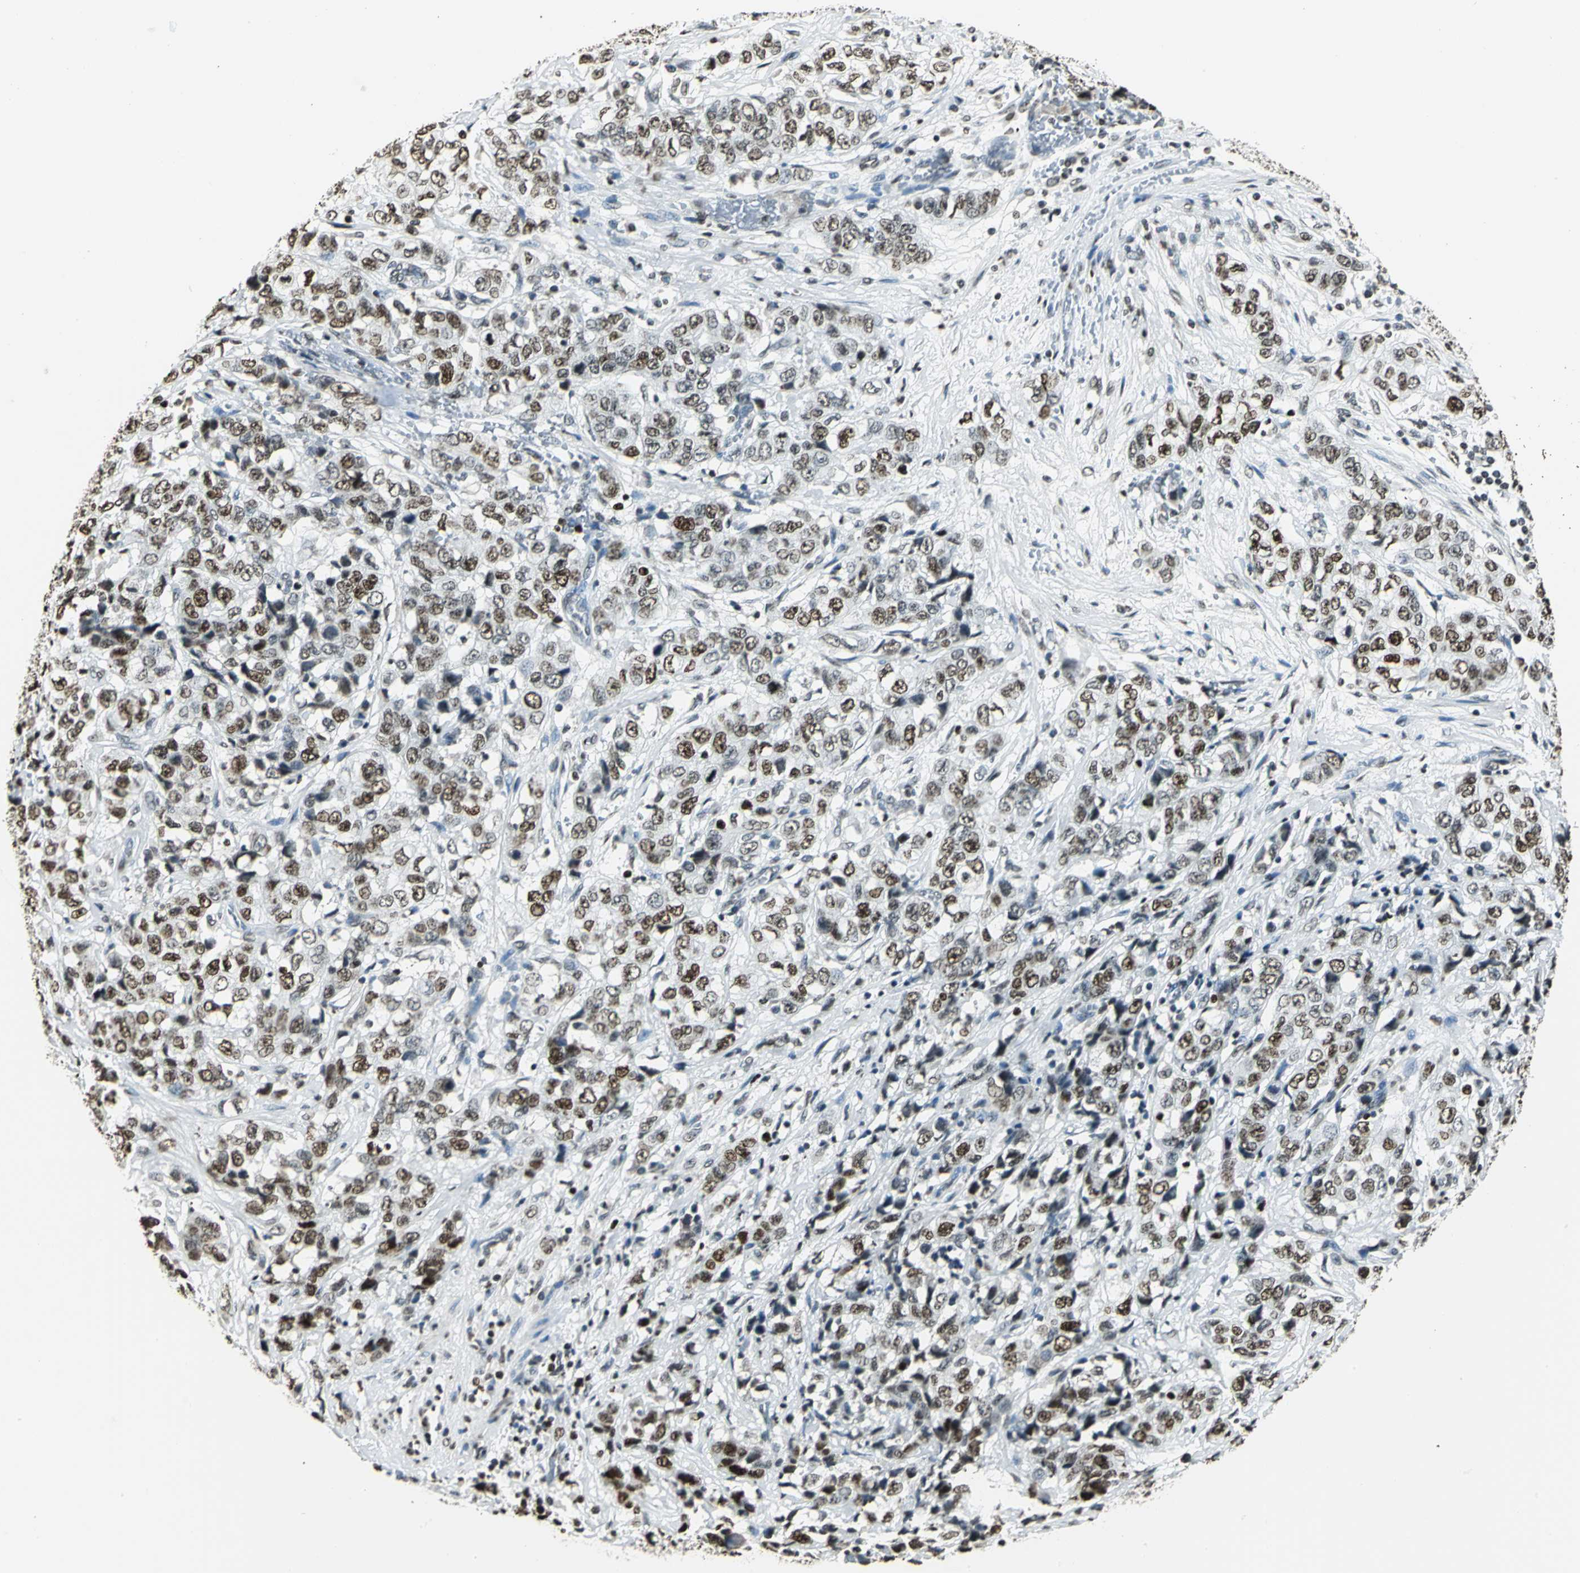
{"staining": {"intensity": "moderate", "quantity": ">75%", "location": "nuclear"}, "tissue": "stomach cancer", "cell_type": "Tumor cells", "image_type": "cancer", "snomed": [{"axis": "morphology", "description": "Adenocarcinoma, NOS"}, {"axis": "topography", "description": "Stomach"}], "caption": "About >75% of tumor cells in human stomach adenocarcinoma display moderate nuclear protein expression as visualized by brown immunohistochemical staining.", "gene": "MCM4", "patient": {"sex": "male", "age": 48}}